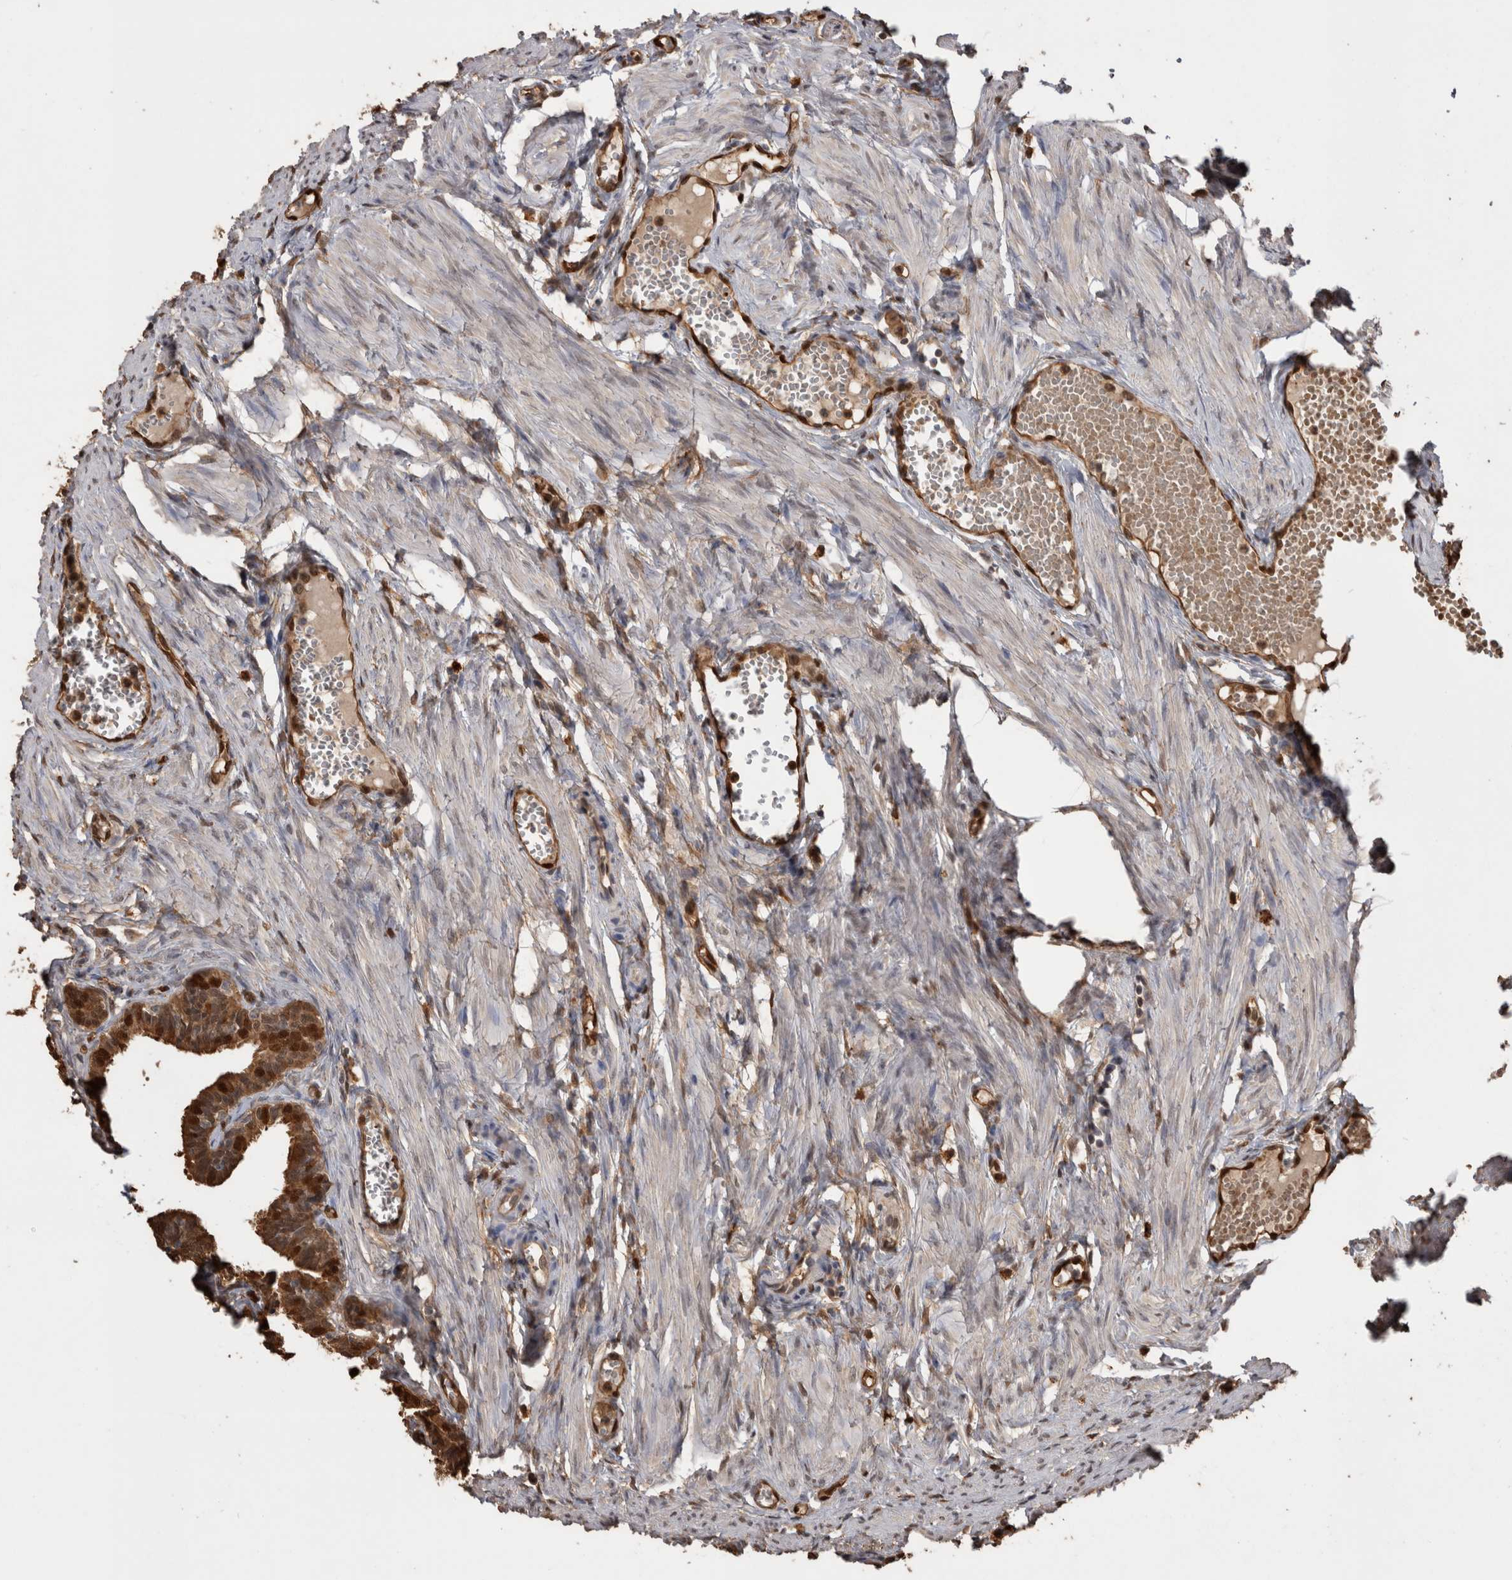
{"staining": {"intensity": "strong", "quantity": ">75%", "location": "cytoplasmic/membranous,nuclear"}, "tissue": "fallopian tube", "cell_type": "Glandular cells", "image_type": "normal", "snomed": [{"axis": "morphology", "description": "Normal tissue, NOS"}, {"axis": "topography", "description": "Fallopian tube"}, {"axis": "topography", "description": "Ovary"}], "caption": "The histopathology image demonstrates staining of unremarkable fallopian tube, revealing strong cytoplasmic/membranous,nuclear protein staining (brown color) within glandular cells.", "gene": "LXN", "patient": {"sex": "female", "age": 23}}